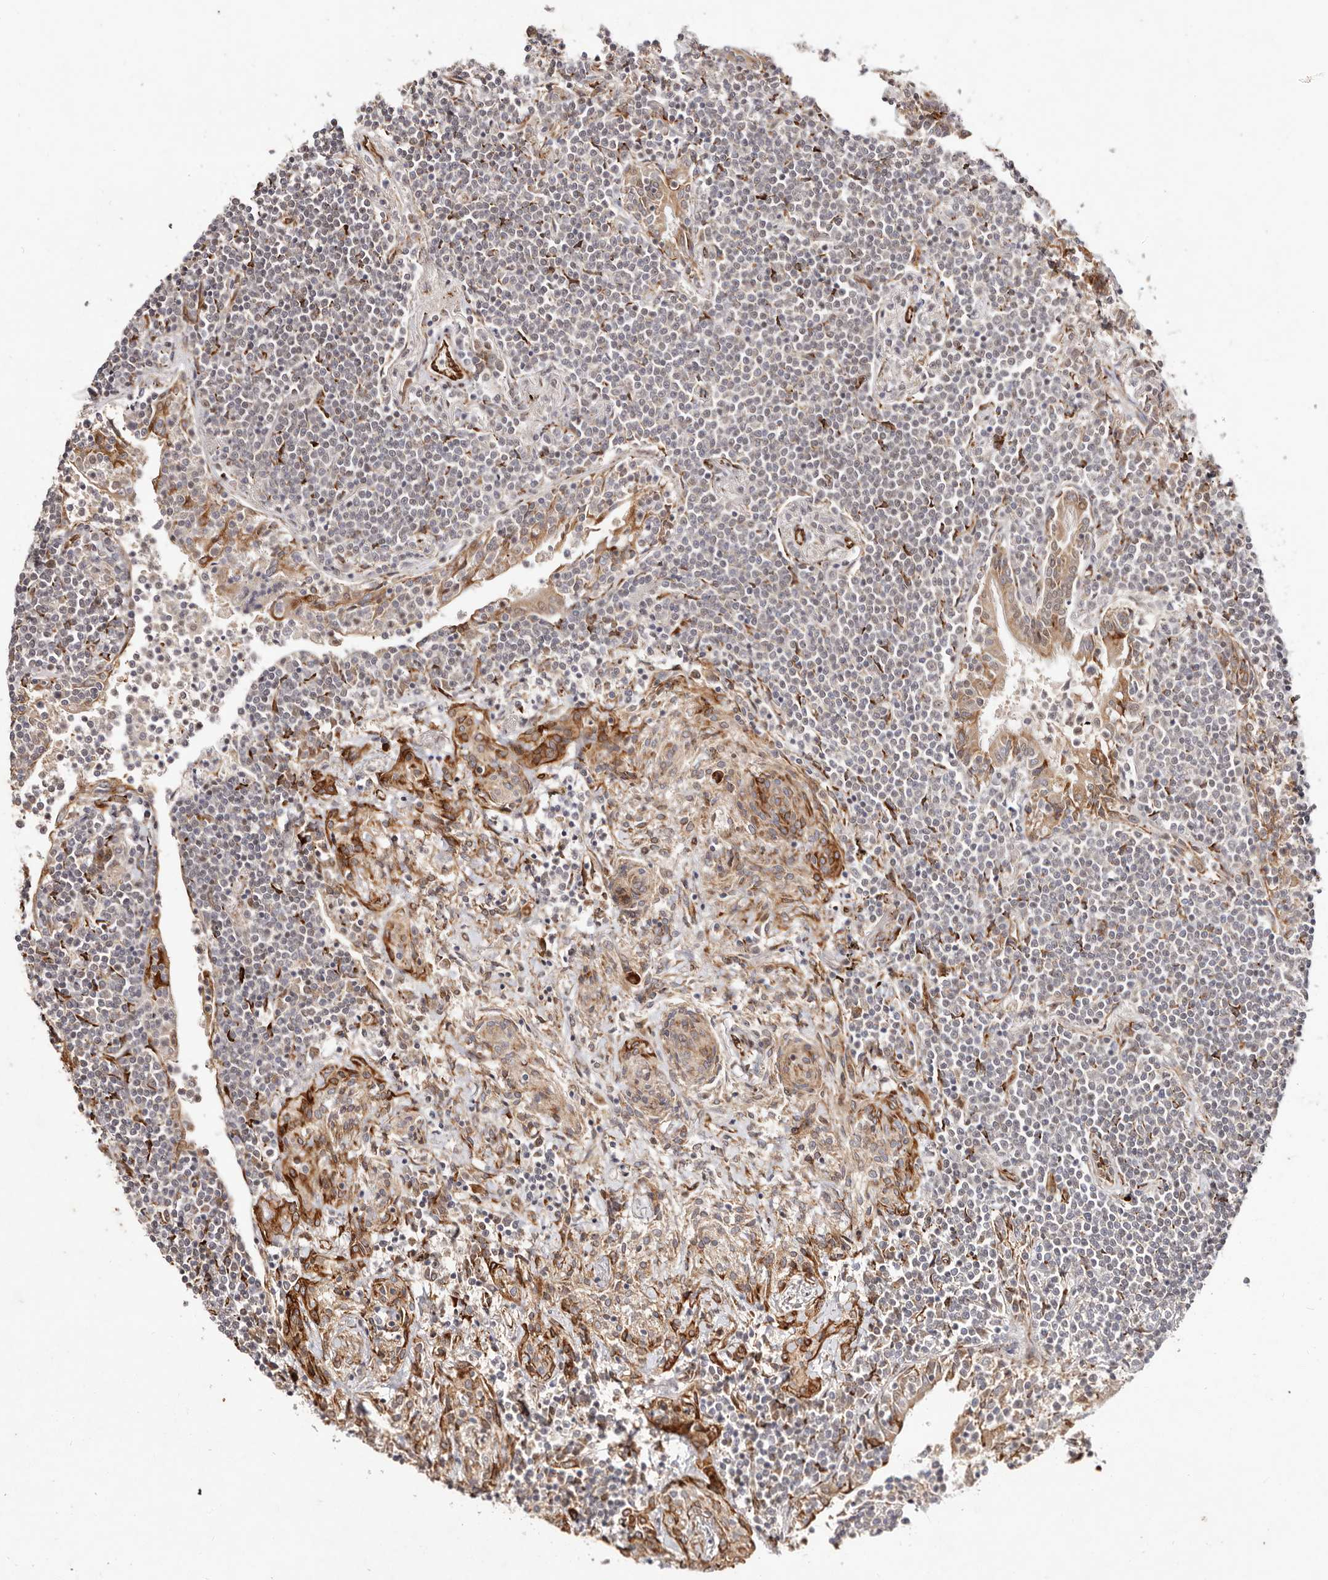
{"staining": {"intensity": "negative", "quantity": "none", "location": "none"}, "tissue": "lymphoma", "cell_type": "Tumor cells", "image_type": "cancer", "snomed": [{"axis": "morphology", "description": "Malignant lymphoma, non-Hodgkin's type, Low grade"}, {"axis": "topography", "description": "Lung"}], "caption": "This photomicrograph is of lymphoma stained with IHC to label a protein in brown with the nuclei are counter-stained blue. There is no staining in tumor cells. (Stains: DAB (3,3'-diaminobenzidine) immunohistochemistry with hematoxylin counter stain, Microscopy: brightfield microscopy at high magnification).", "gene": "BCL2L15", "patient": {"sex": "female", "age": 71}}